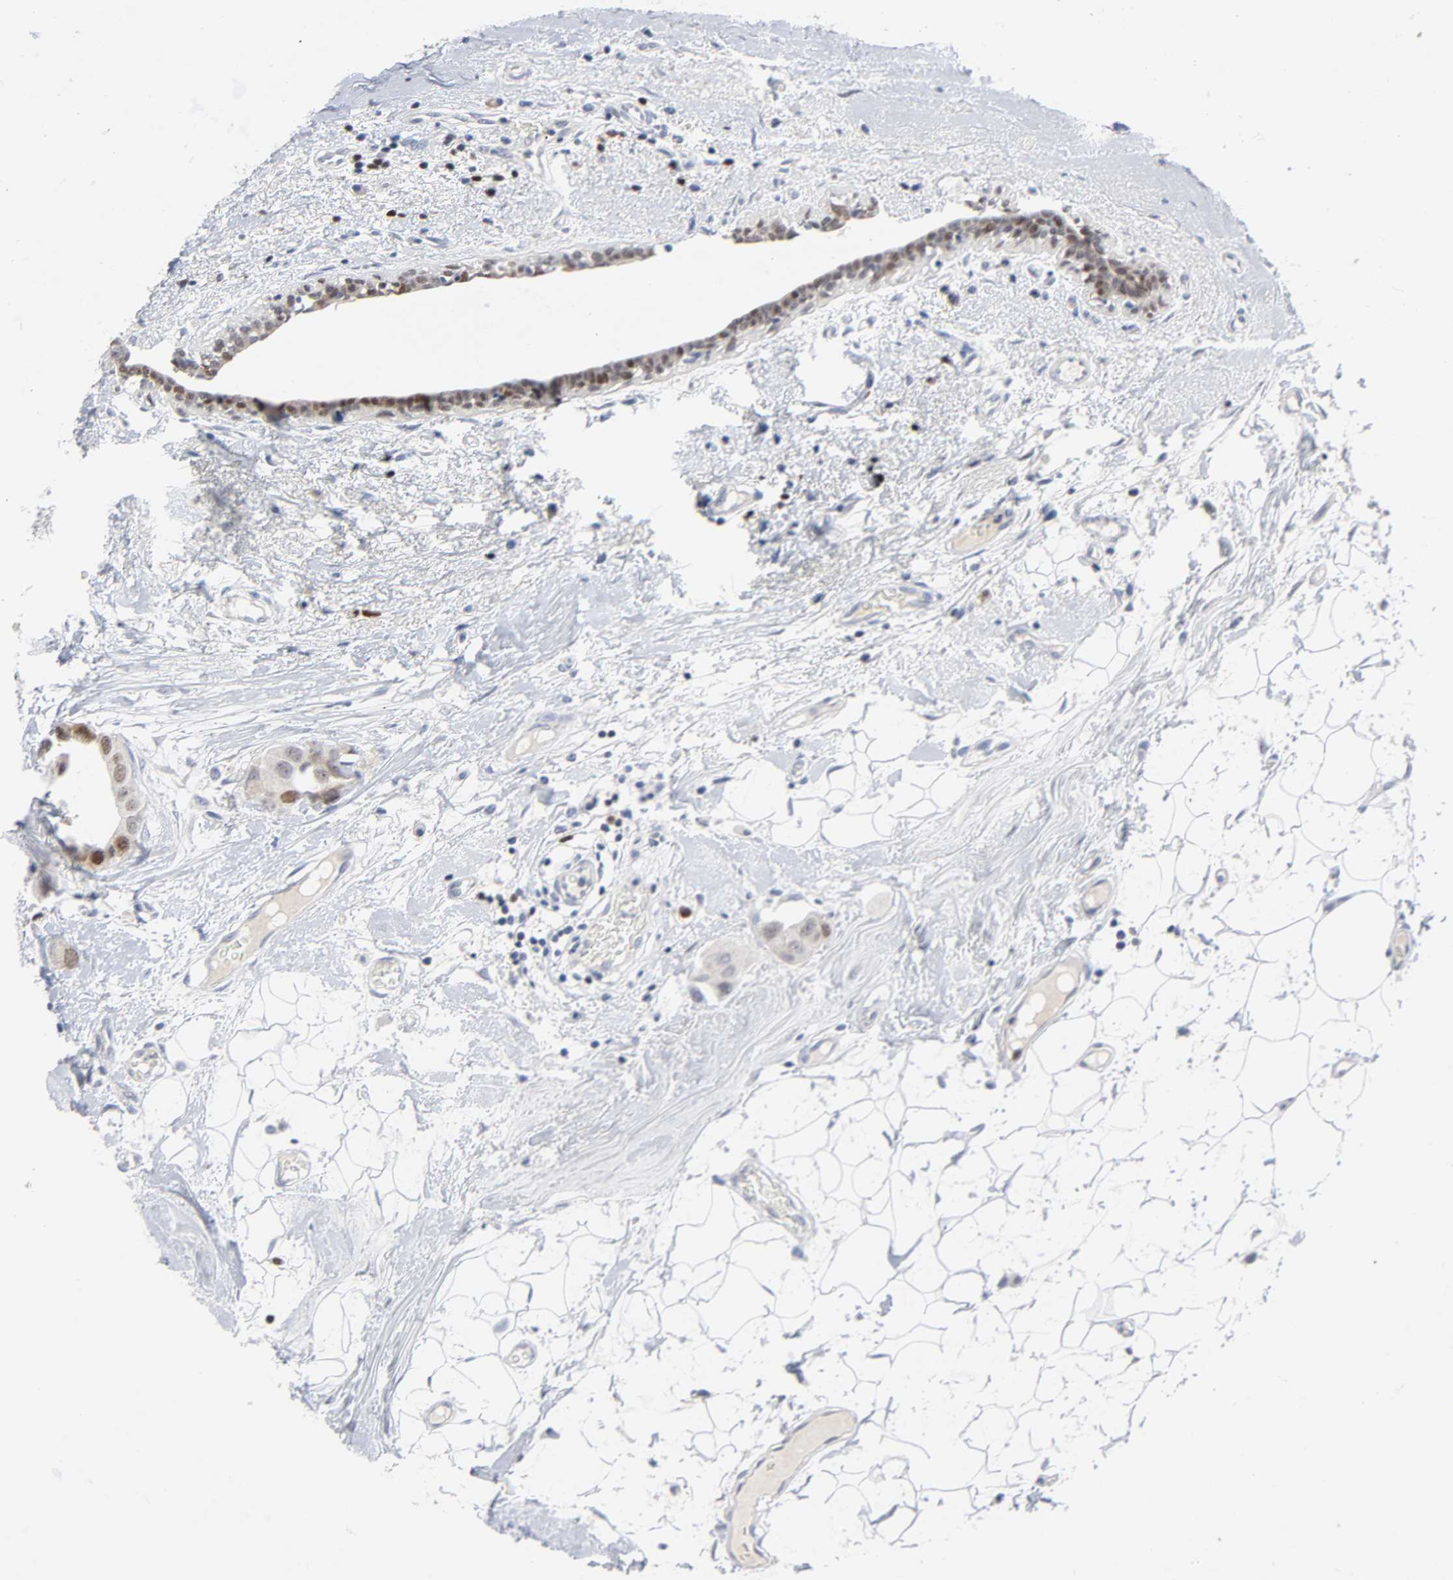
{"staining": {"intensity": "moderate", "quantity": "25%-75%", "location": "nuclear"}, "tissue": "breast cancer", "cell_type": "Tumor cells", "image_type": "cancer", "snomed": [{"axis": "morphology", "description": "Duct carcinoma"}, {"axis": "topography", "description": "Breast"}], "caption": "The photomicrograph reveals immunohistochemical staining of invasive ductal carcinoma (breast). There is moderate nuclear positivity is identified in approximately 25%-75% of tumor cells.", "gene": "WEE1", "patient": {"sex": "female", "age": 40}}